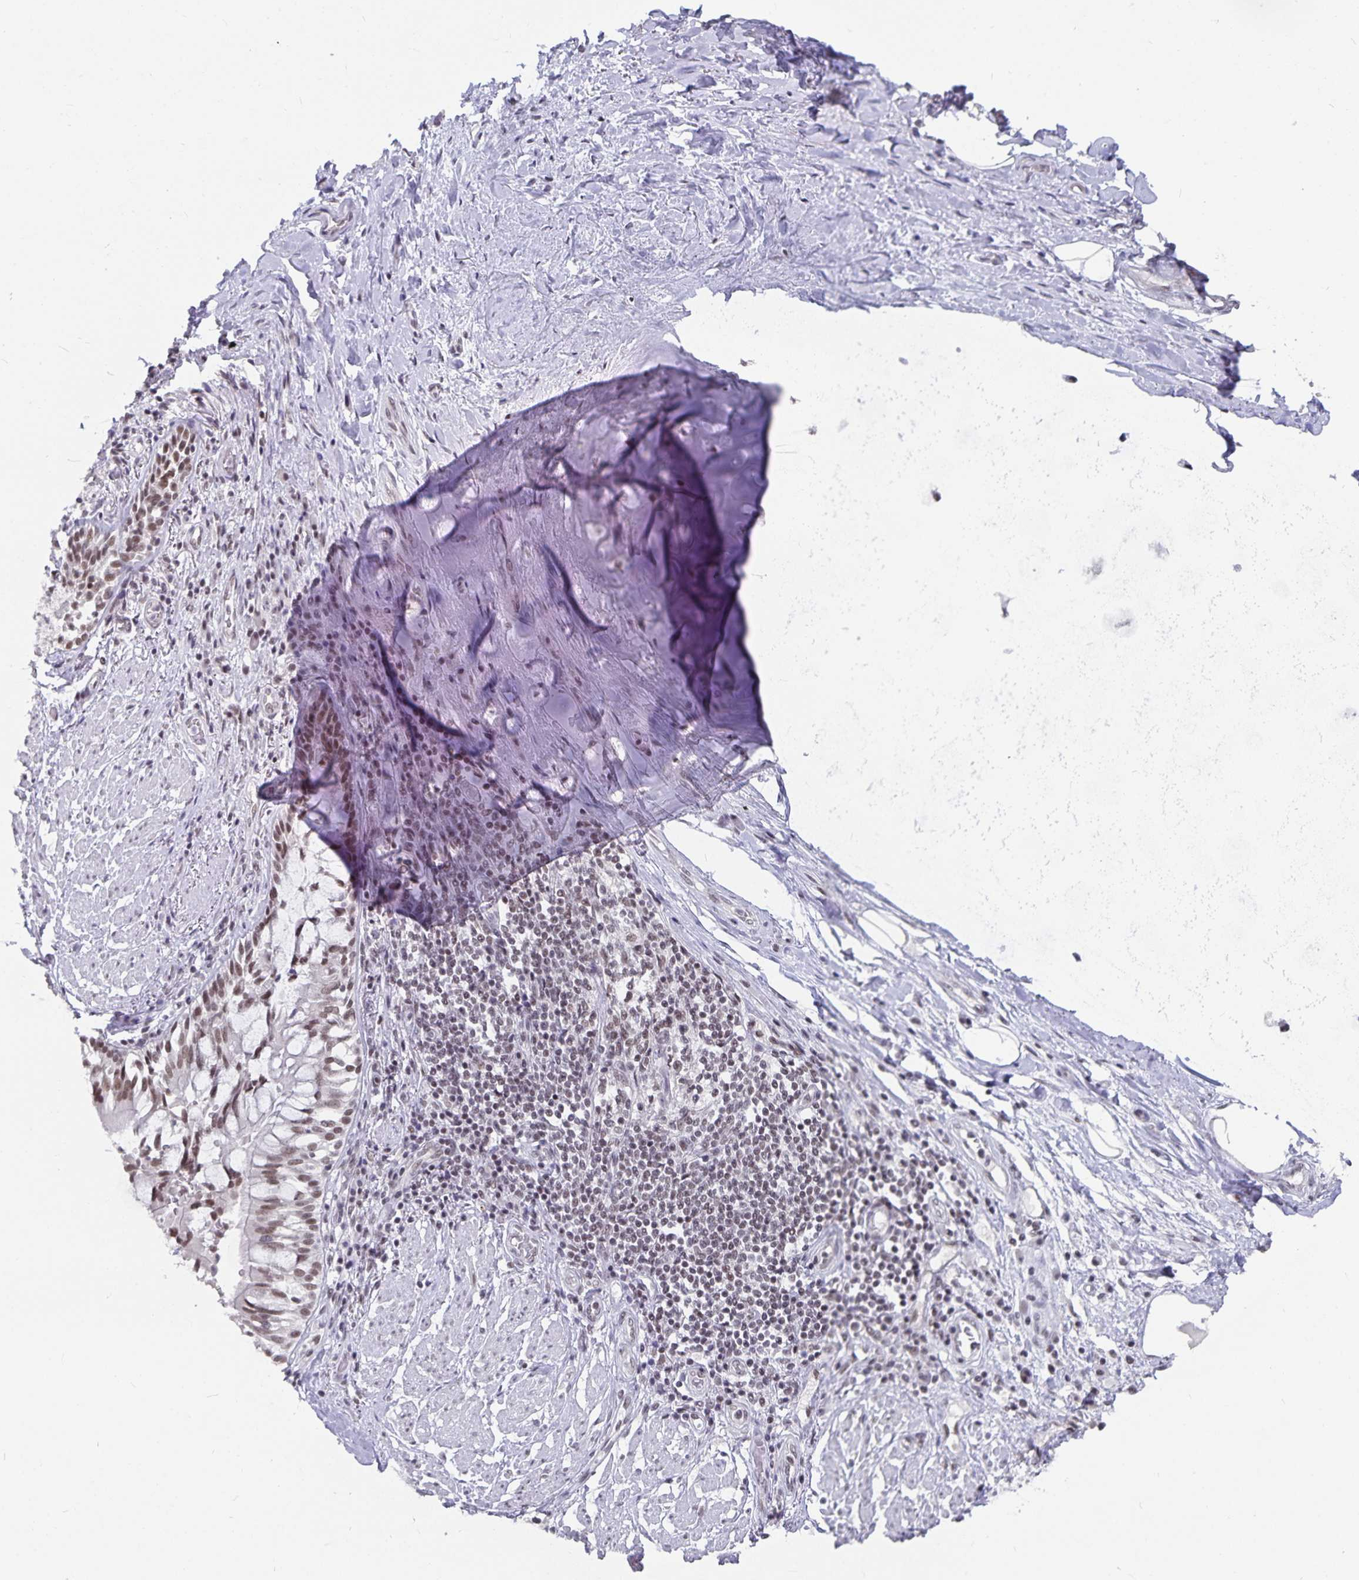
{"staining": {"intensity": "negative", "quantity": "none", "location": "none"}, "tissue": "adipose tissue", "cell_type": "Adipocytes", "image_type": "normal", "snomed": [{"axis": "morphology", "description": "Normal tissue, NOS"}, {"axis": "topography", "description": "Cartilage tissue"}, {"axis": "topography", "description": "Bronchus"}], "caption": "Immunohistochemistry of benign adipose tissue reveals no staining in adipocytes.", "gene": "PBX2", "patient": {"sex": "male", "age": 64}}